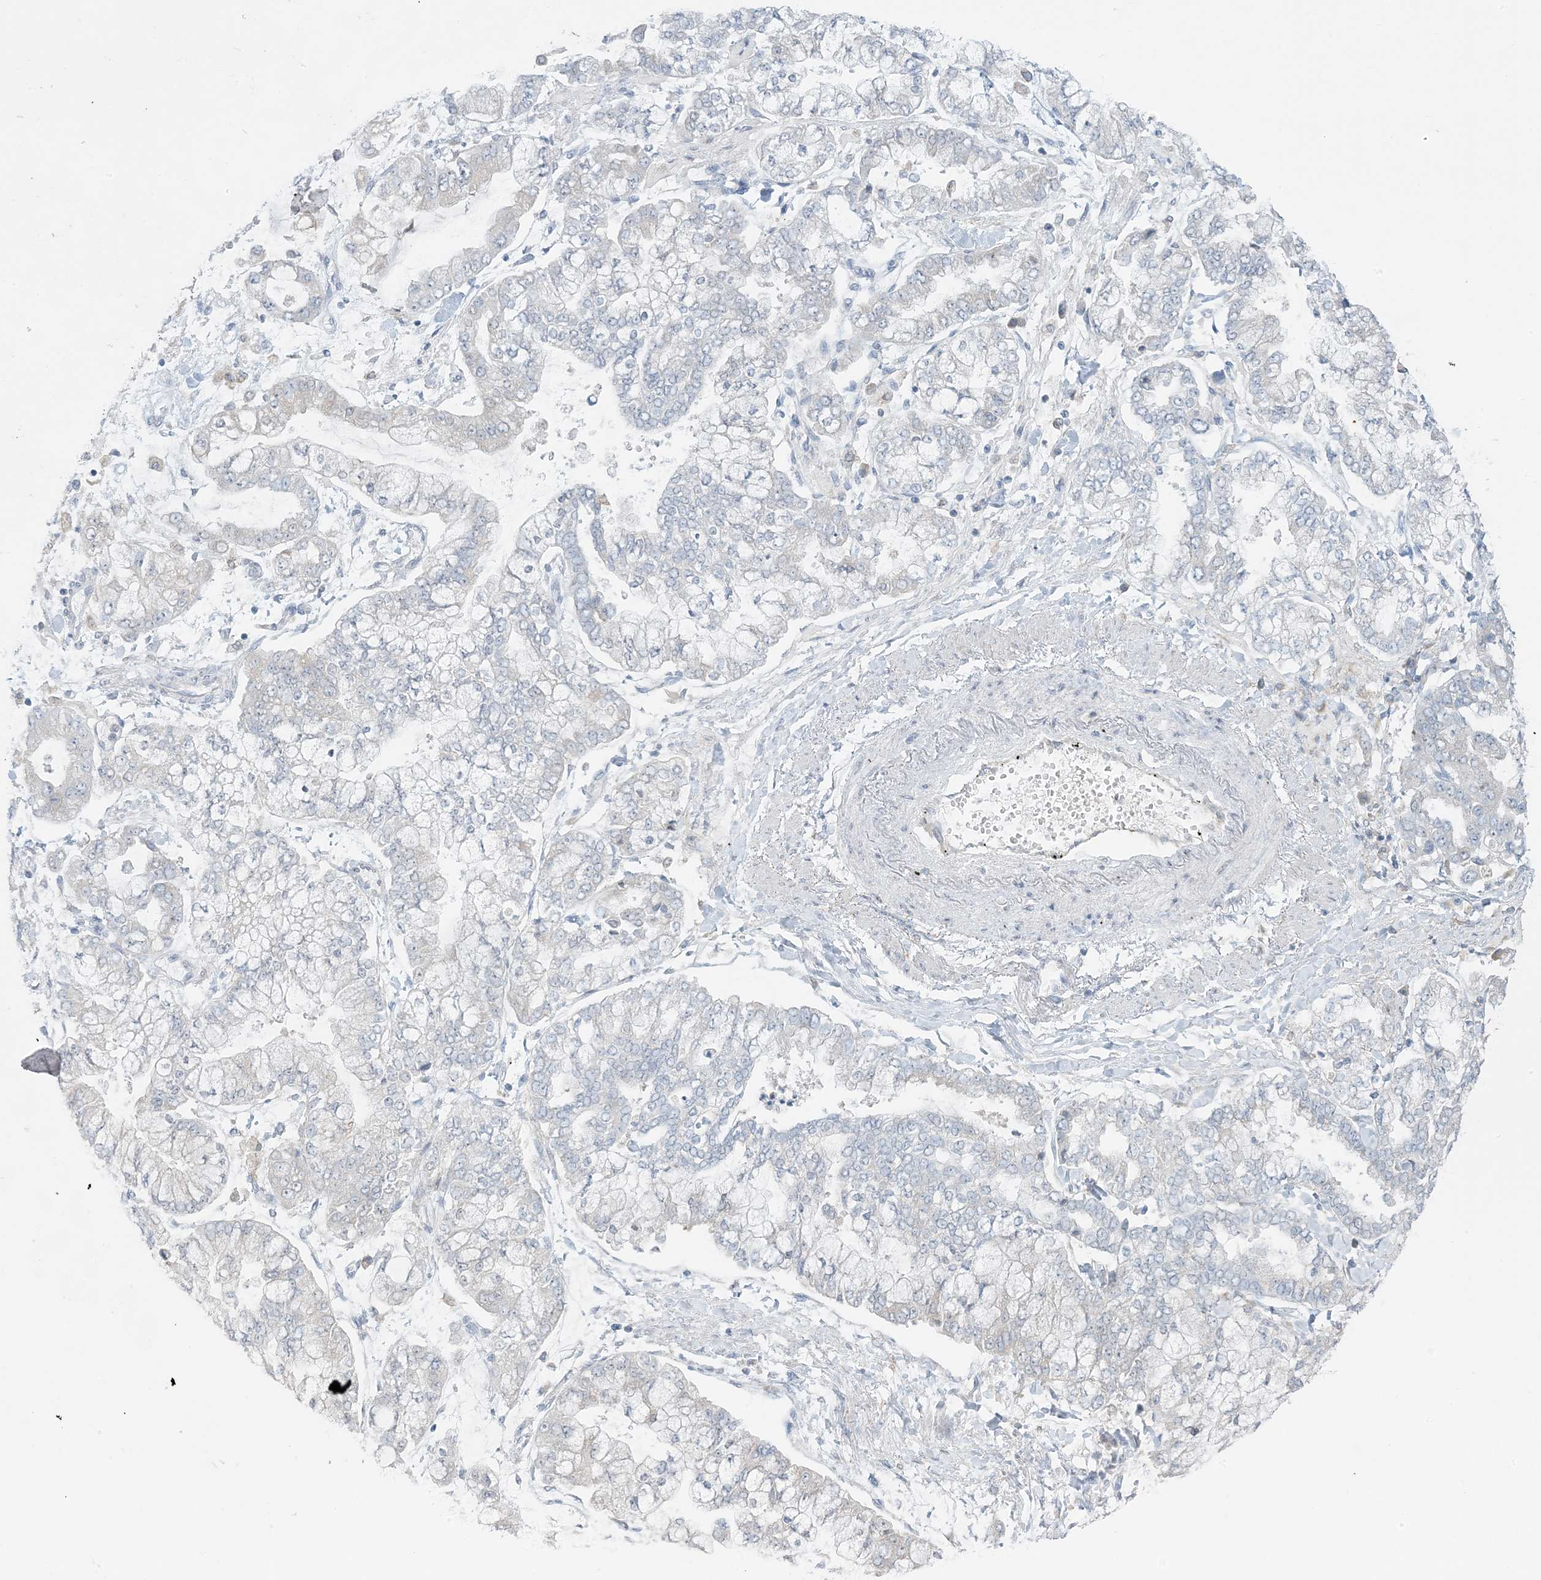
{"staining": {"intensity": "negative", "quantity": "none", "location": "none"}, "tissue": "stomach cancer", "cell_type": "Tumor cells", "image_type": "cancer", "snomed": [{"axis": "morphology", "description": "Normal tissue, NOS"}, {"axis": "morphology", "description": "Adenocarcinoma, NOS"}, {"axis": "topography", "description": "Stomach, upper"}, {"axis": "topography", "description": "Stomach"}], "caption": "This photomicrograph is of stomach cancer stained with IHC to label a protein in brown with the nuclei are counter-stained blue. There is no expression in tumor cells. The staining is performed using DAB brown chromogen with nuclei counter-stained in using hematoxylin.", "gene": "EEFSEC", "patient": {"sex": "male", "age": 76}}